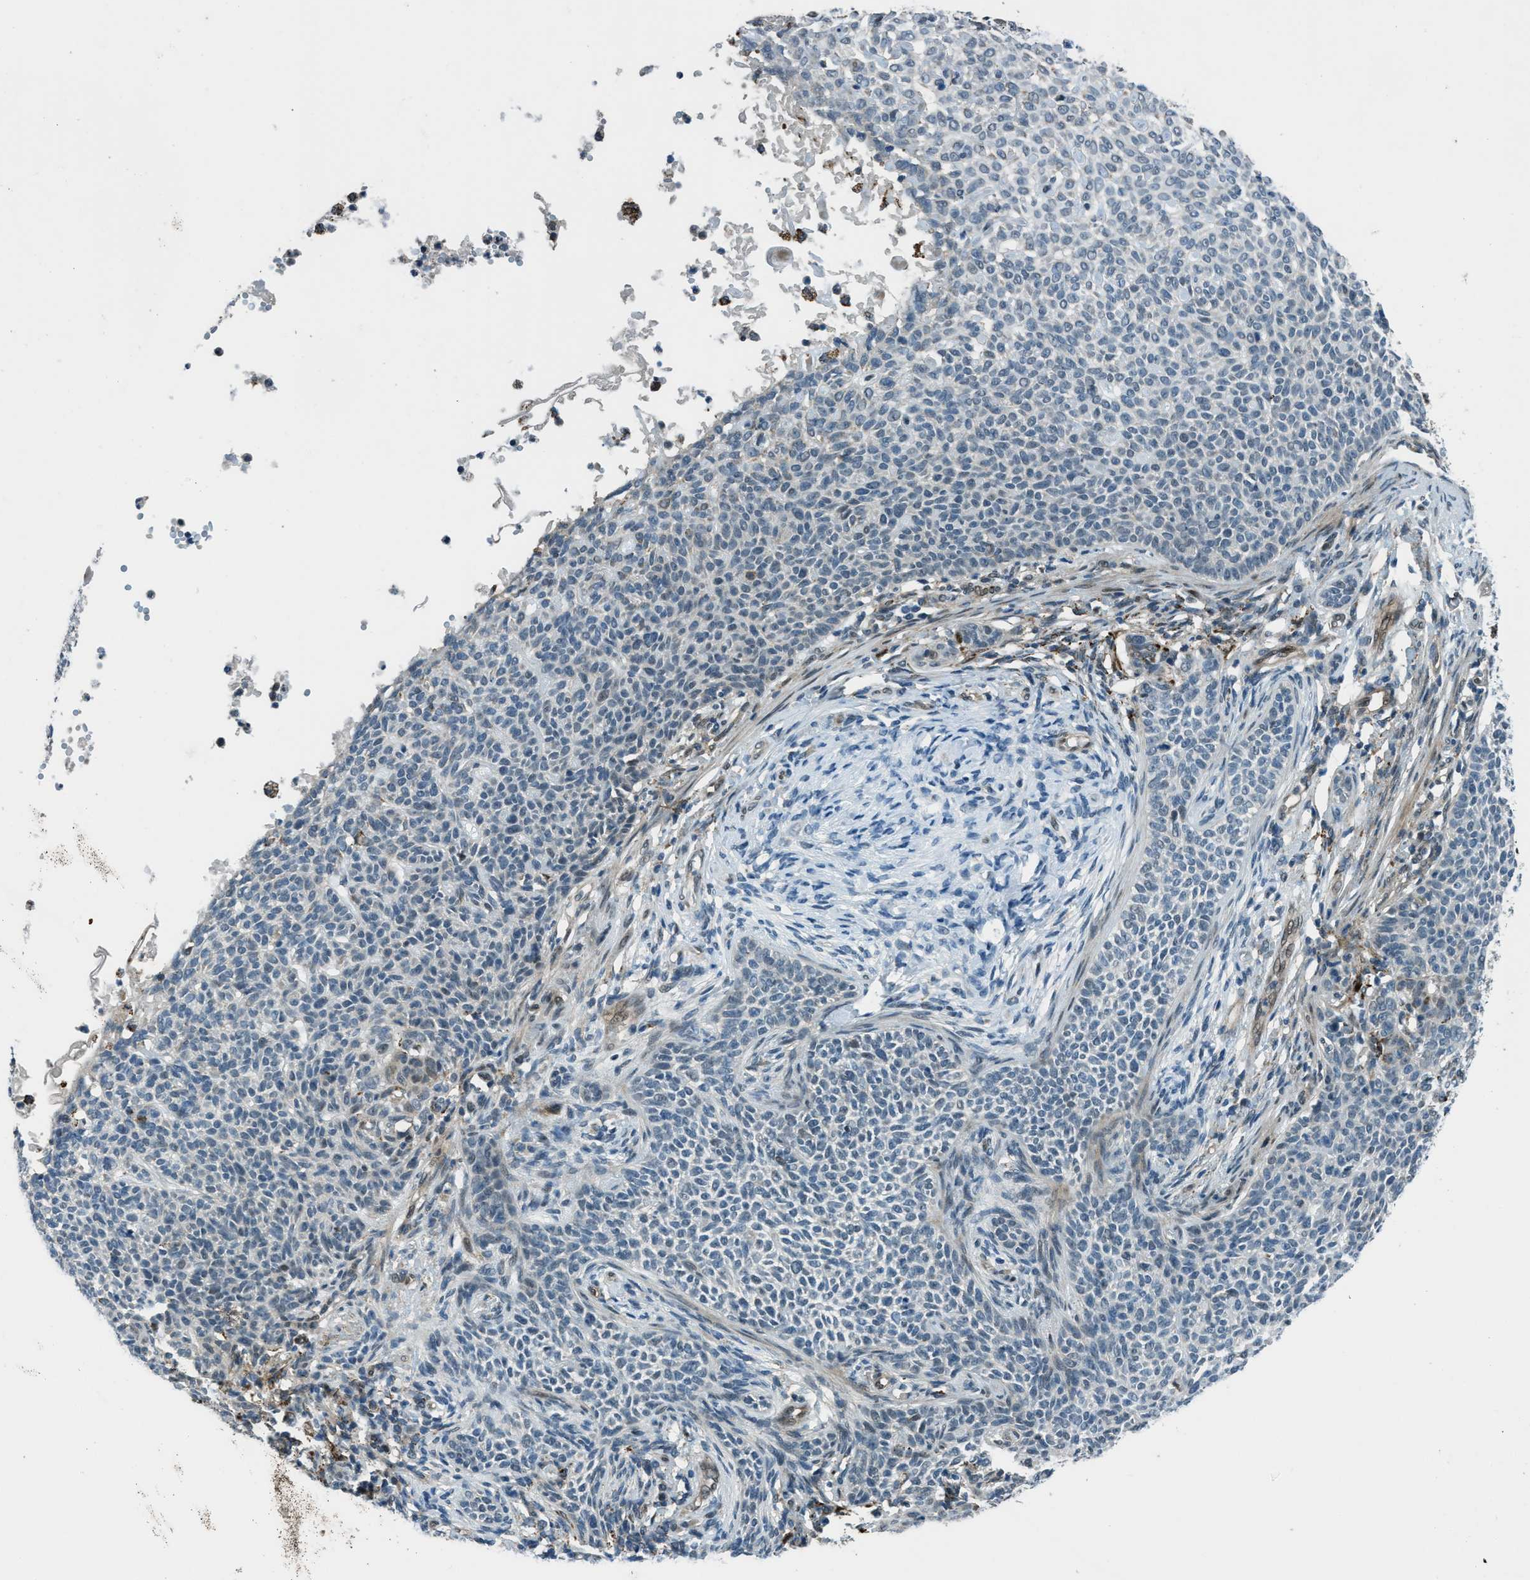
{"staining": {"intensity": "negative", "quantity": "none", "location": "none"}, "tissue": "skin cancer", "cell_type": "Tumor cells", "image_type": "cancer", "snomed": [{"axis": "morphology", "description": "Normal tissue, NOS"}, {"axis": "morphology", "description": "Basal cell carcinoma"}, {"axis": "topography", "description": "Skin"}], "caption": "Protein analysis of basal cell carcinoma (skin) exhibits no significant positivity in tumor cells.", "gene": "NPEPL1", "patient": {"sex": "male", "age": 87}}